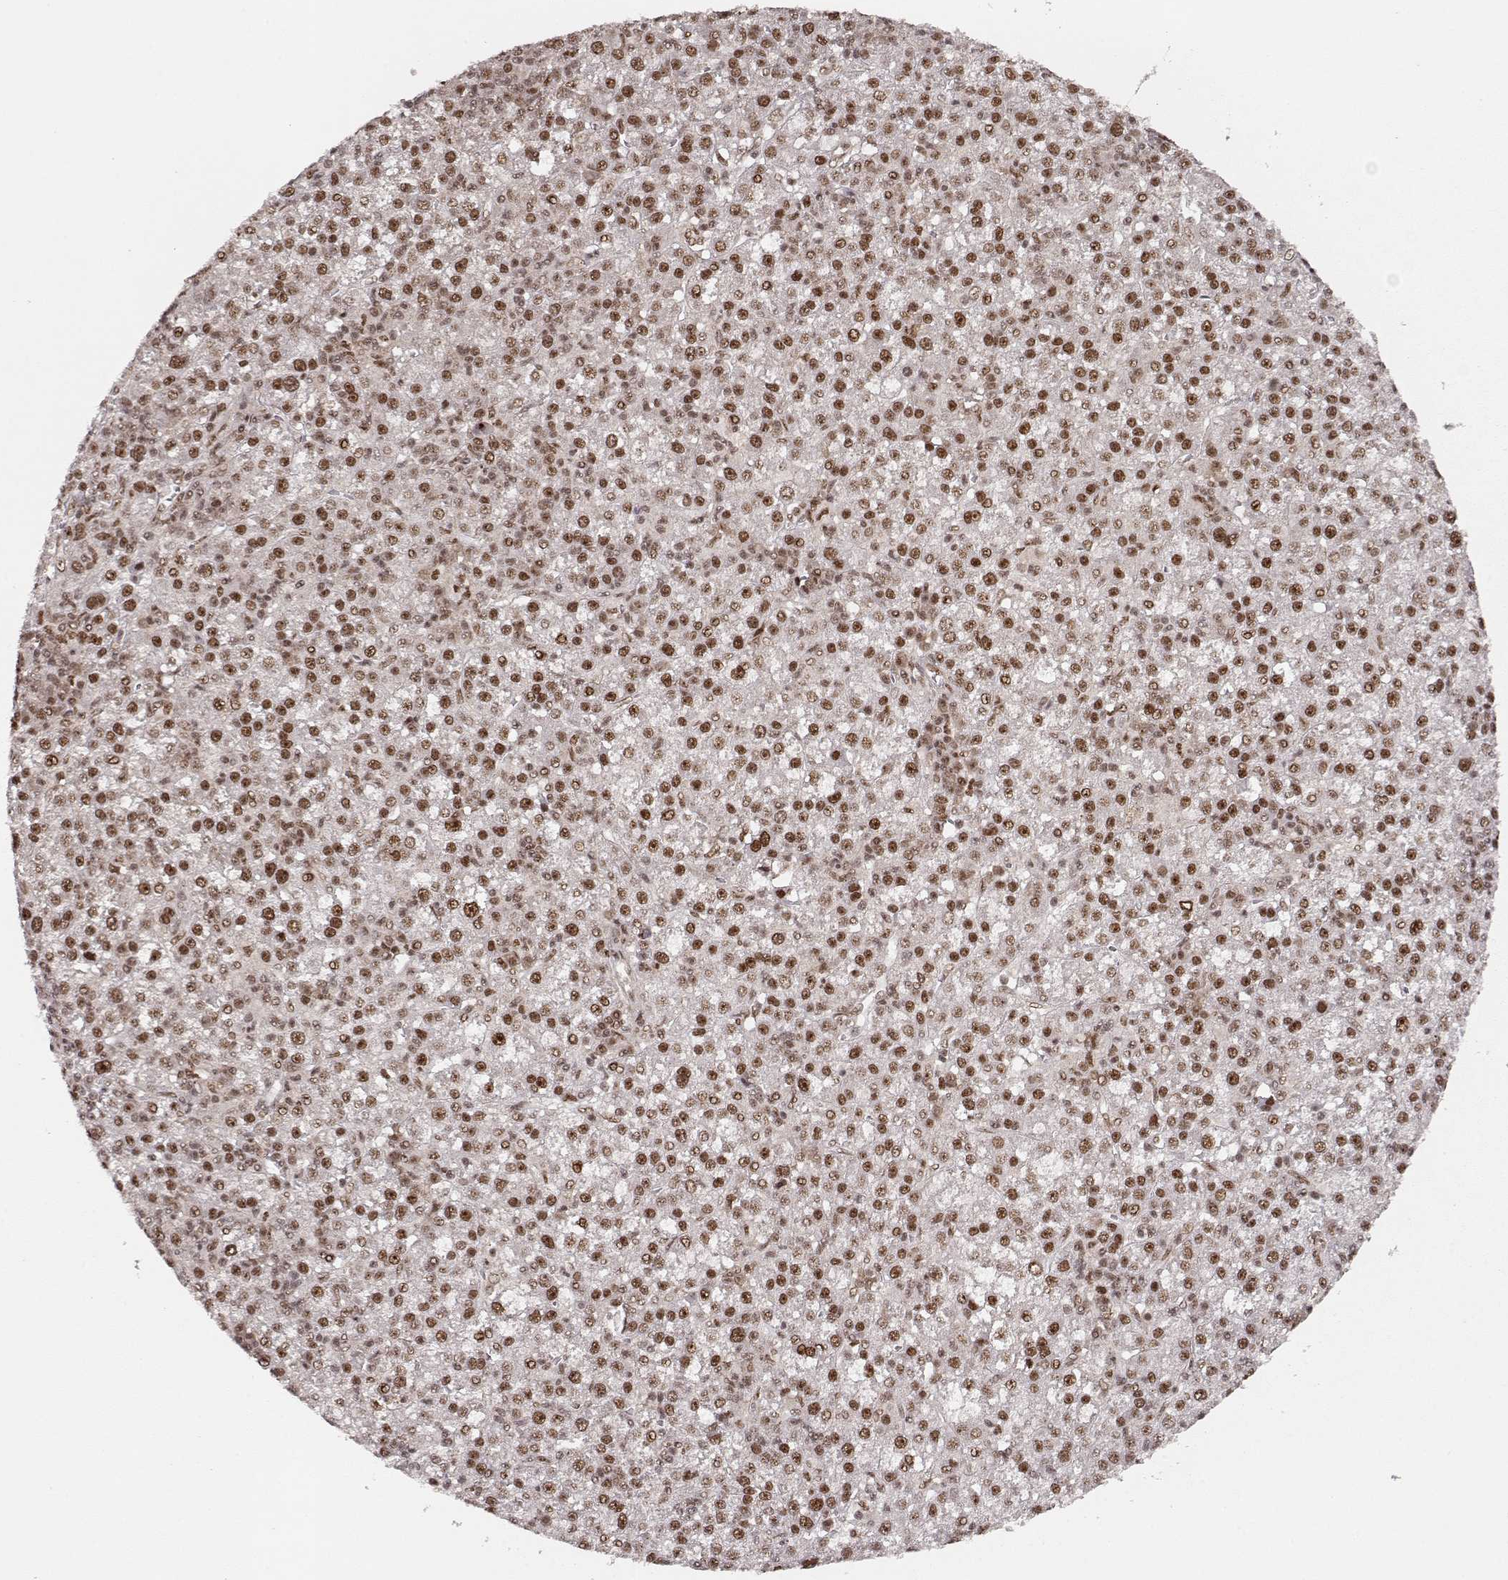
{"staining": {"intensity": "moderate", "quantity": ">75%", "location": "nuclear"}, "tissue": "liver cancer", "cell_type": "Tumor cells", "image_type": "cancer", "snomed": [{"axis": "morphology", "description": "Carcinoma, Hepatocellular, NOS"}, {"axis": "topography", "description": "Liver"}], "caption": "Approximately >75% of tumor cells in human liver cancer demonstrate moderate nuclear protein expression as visualized by brown immunohistochemical staining.", "gene": "CSNK2A1", "patient": {"sex": "female", "age": 60}}